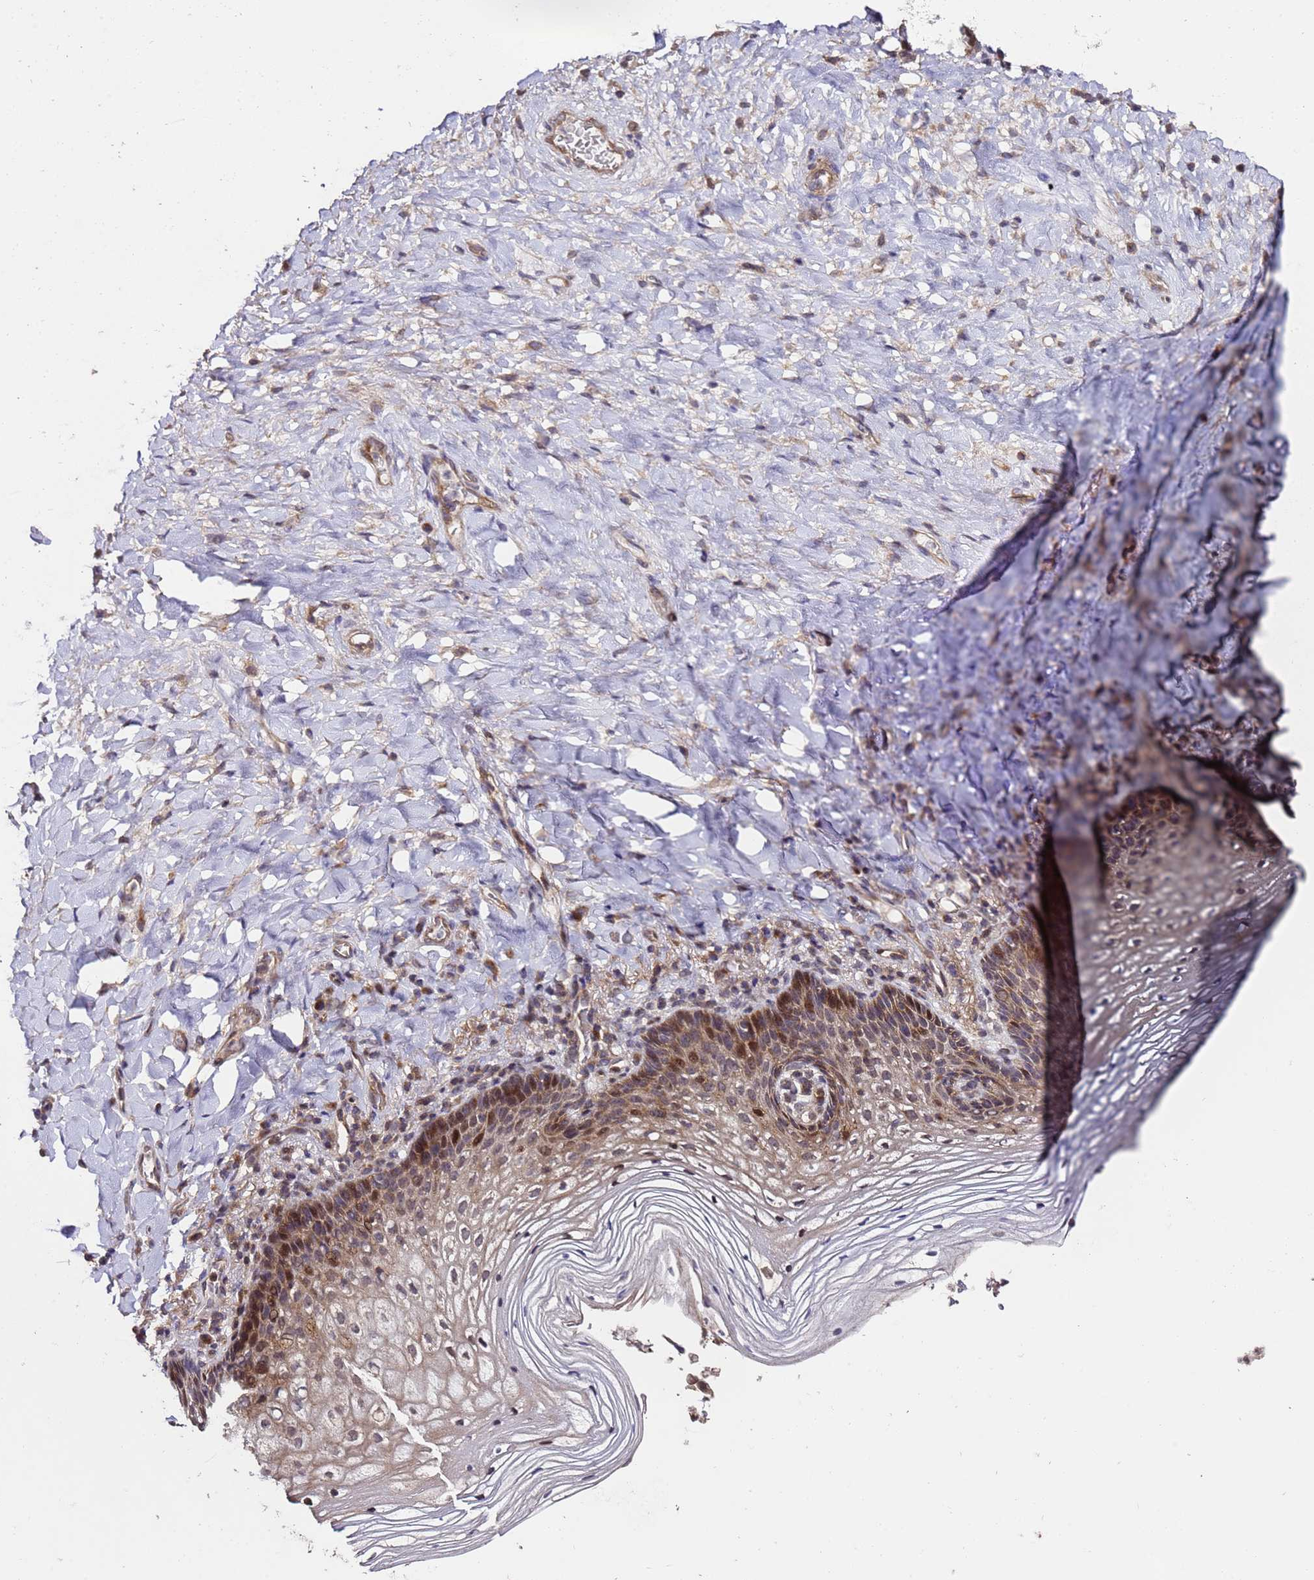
{"staining": {"intensity": "moderate", "quantity": "25%-75%", "location": "cytoplasmic/membranous,nuclear"}, "tissue": "vagina", "cell_type": "Squamous epithelial cells", "image_type": "normal", "snomed": [{"axis": "morphology", "description": "Normal tissue, NOS"}, {"axis": "topography", "description": "Vagina"}], "caption": "Protein staining shows moderate cytoplasmic/membranous,nuclear expression in about 25%-75% of squamous epithelial cells in normal vagina.", "gene": "PRODH", "patient": {"sex": "female", "age": 60}}